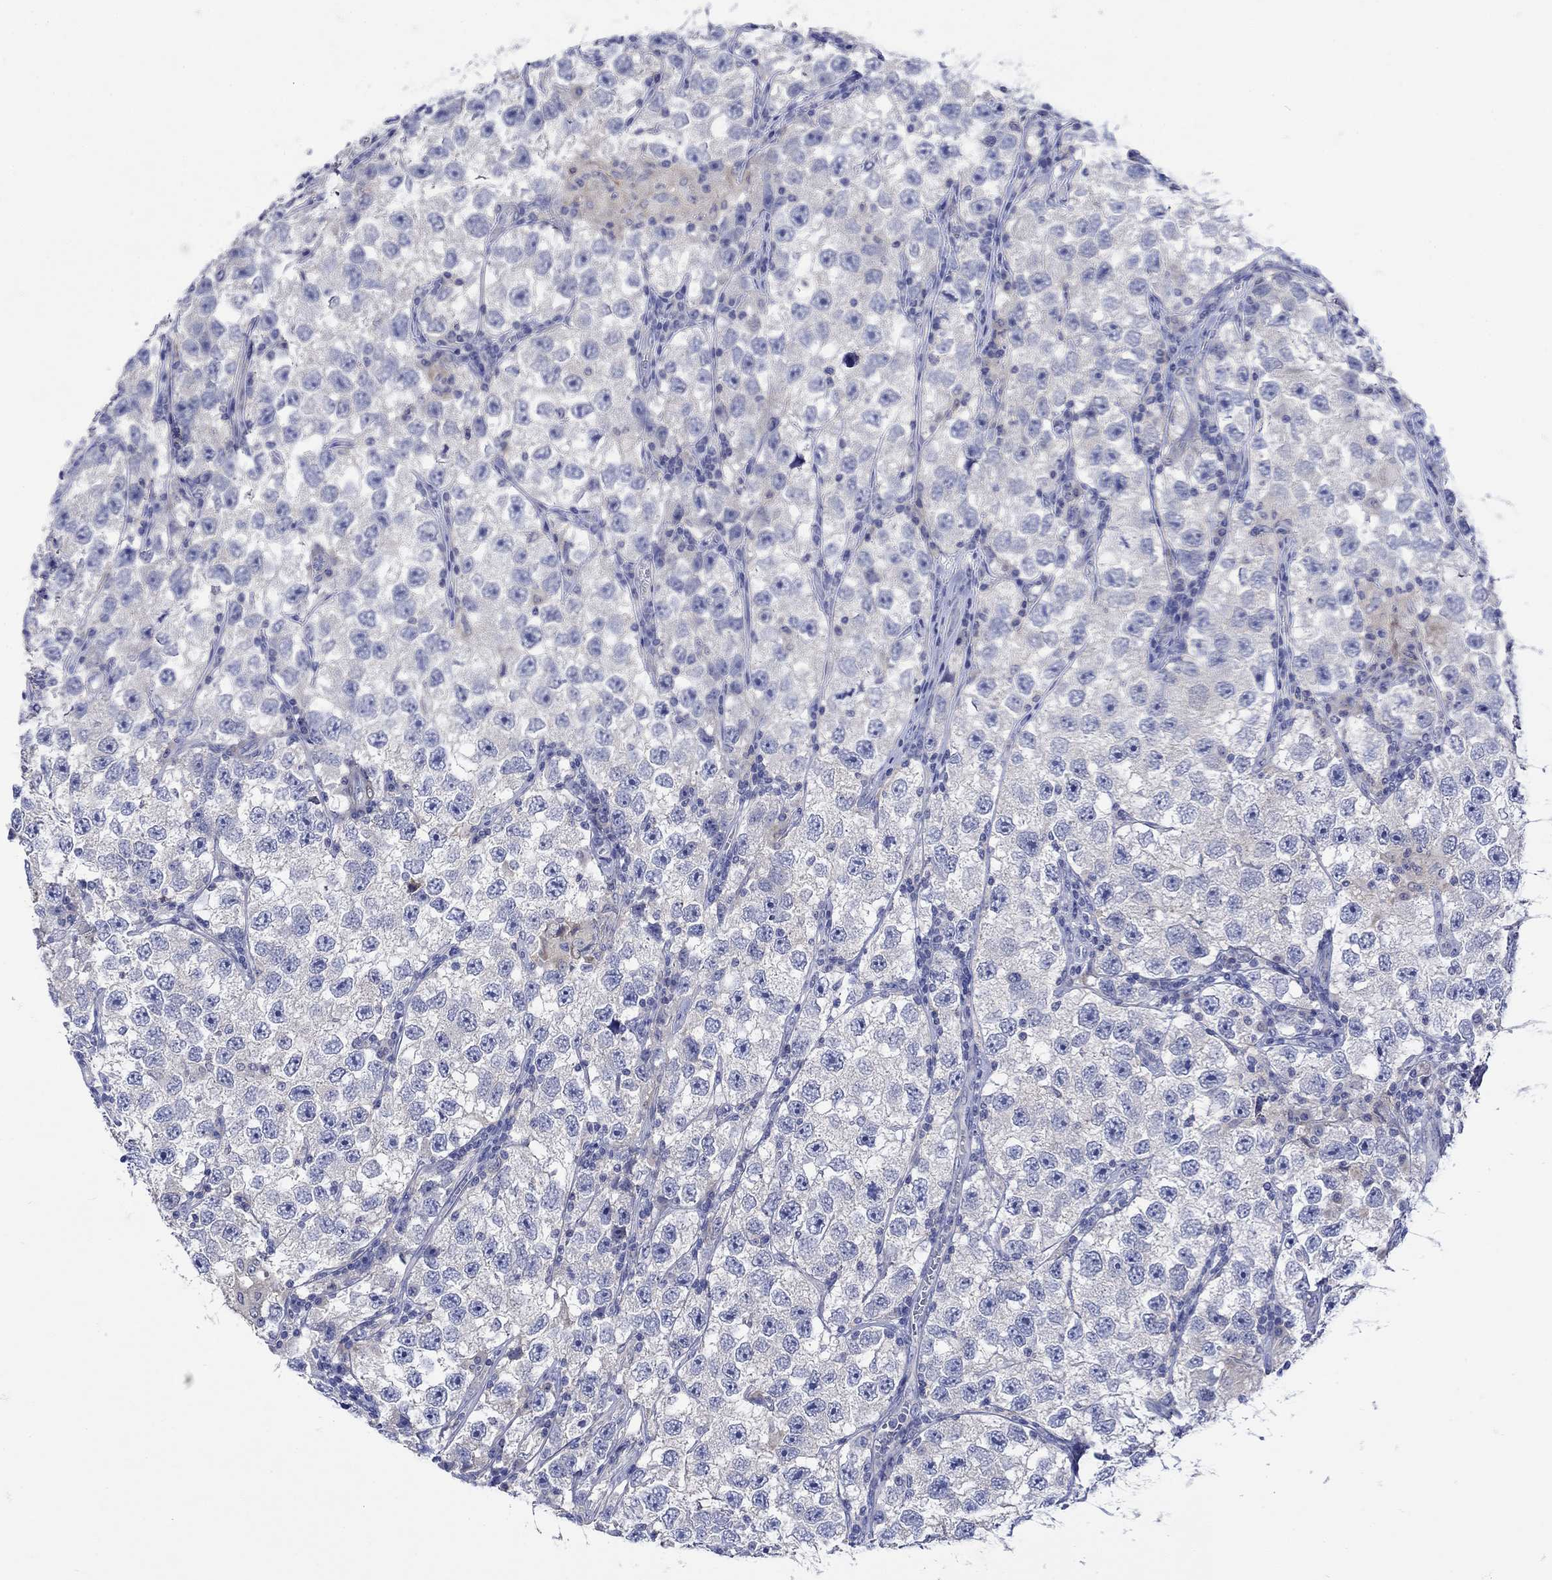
{"staining": {"intensity": "negative", "quantity": "none", "location": "none"}, "tissue": "testis cancer", "cell_type": "Tumor cells", "image_type": "cancer", "snomed": [{"axis": "morphology", "description": "Seminoma, NOS"}, {"axis": "topography", "description": "Testis"}], "caption": "This is an immunohistochemistry histopathology image of human testis cancer. There is no staining in tumor cells.", "gene": "MSI1", "patient": {"sex": "male", "age": 26}}